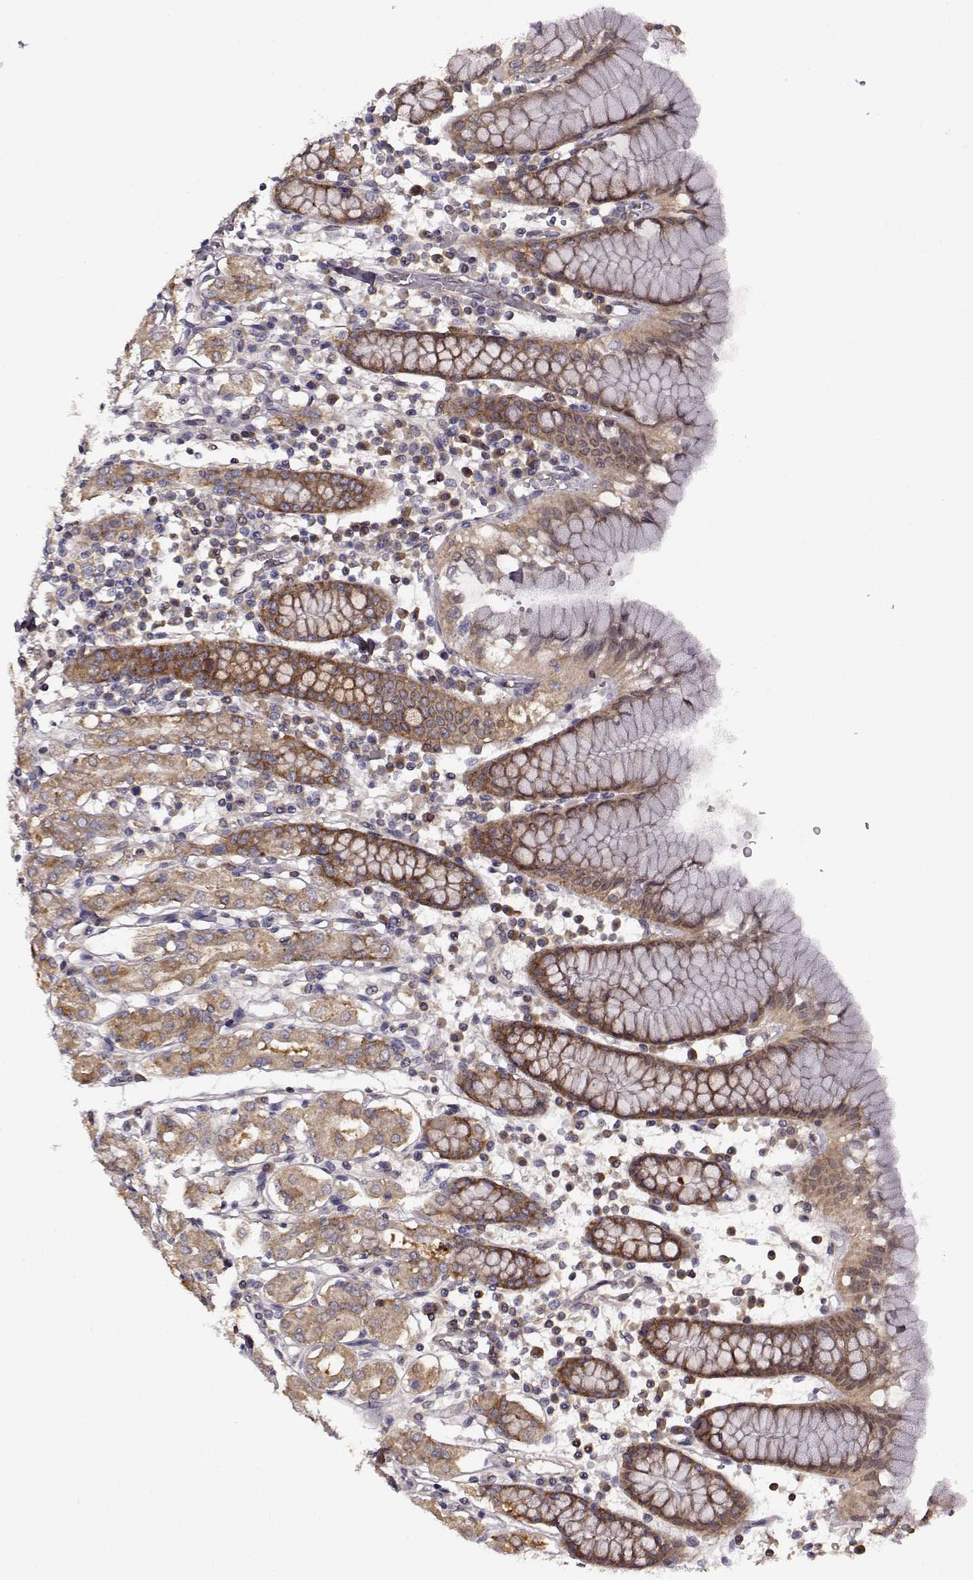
{"staining": {"intensity": "strong", "quantity": ">75%", "location": "cytoplasmic/membranous"}, "tissue": "stomach", "cell_type": "Glandular cells", "image_type": "normal", "snomed": [{"axis": "morphology", "description": "Normal tissue, NOS"}, {"axis": "topography", "description": "Stomach, upper"}, {"axis": "topography", "description": "Stomach"}], "caption": "The photomicrograph displays immunohistochemical staining of unremarkable stomach. There is strong cytoplasmic/membranous staining is appreciated in about >75% of glandular cells. (Brightfield microscopy of DAB IHC at high magnification).", "gene": "URI1", "patient": {"sex": "male", "age": 62}}